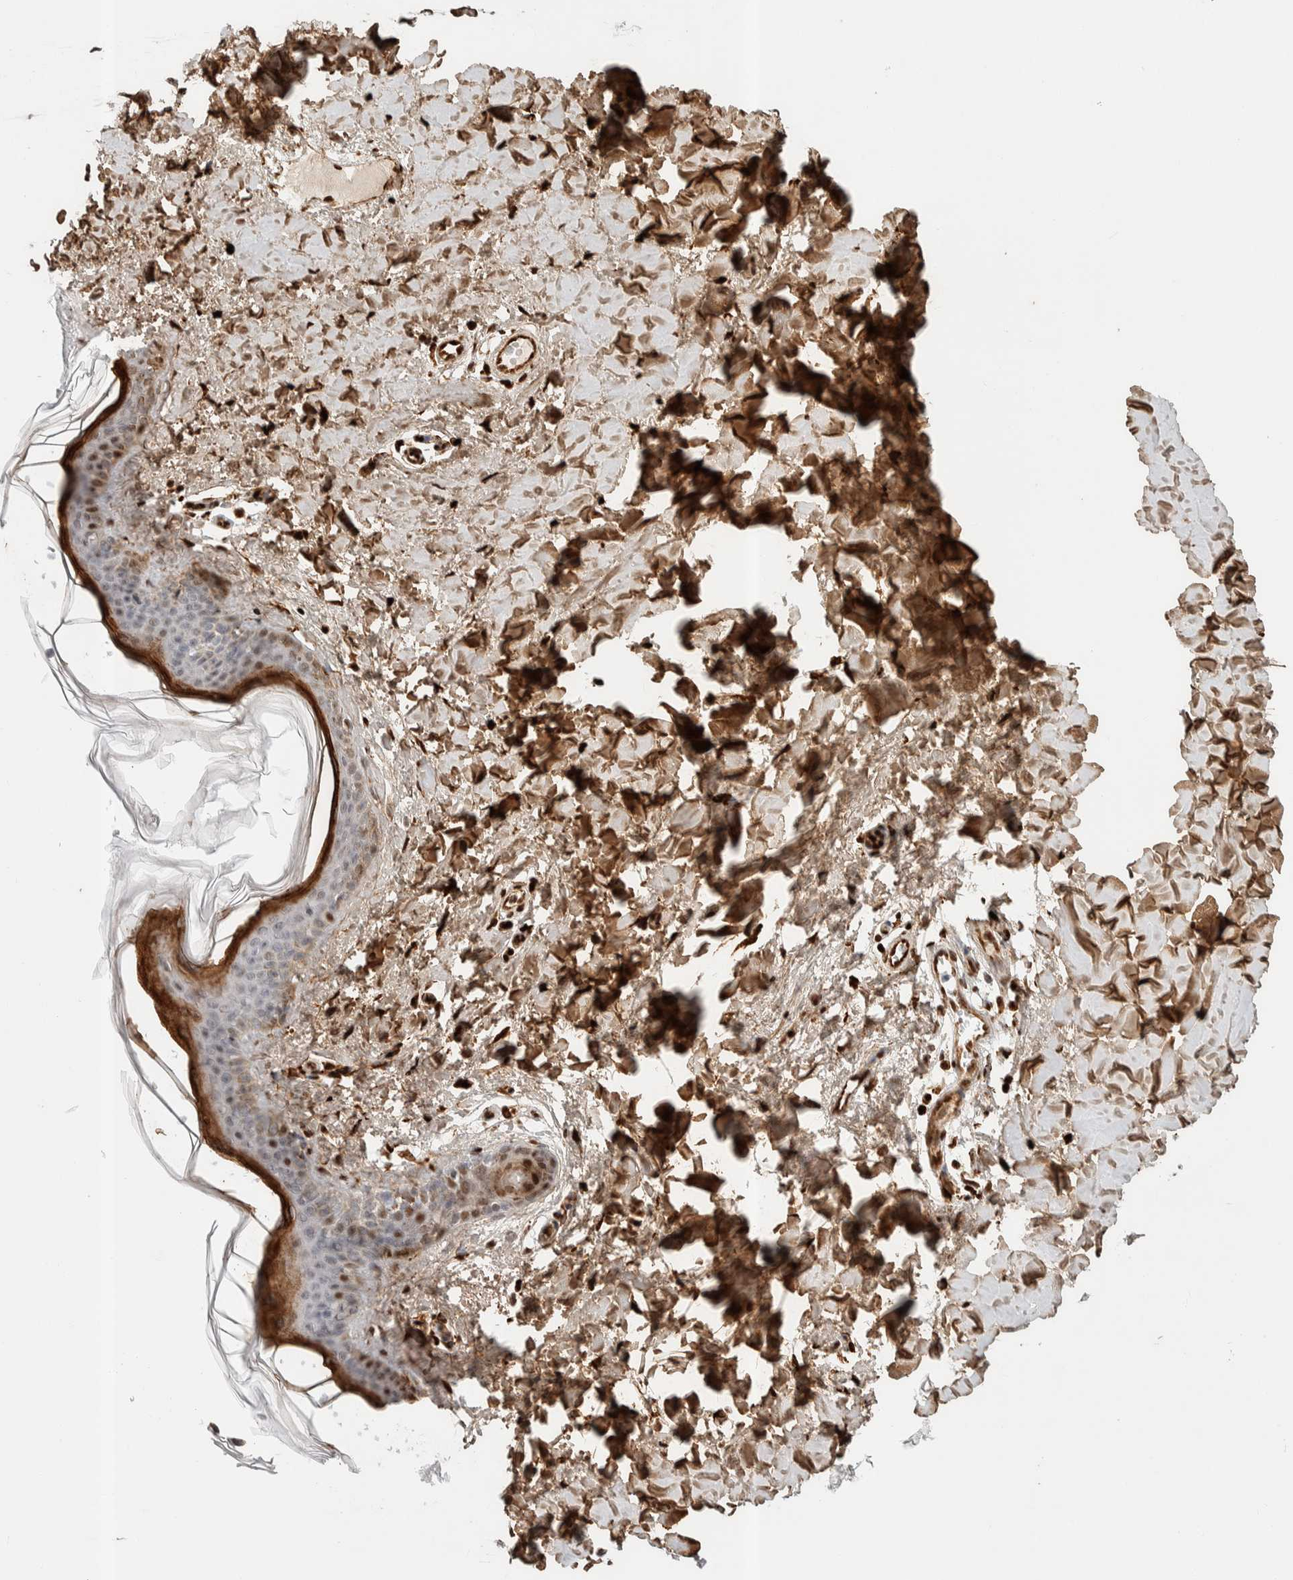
{"staining": {"intensity": "strong", "quantity": ">75%", "location": "nuclear"}, "tissue": "skin", "cell_type": "Fibroblasts", "image_type": "normal", "snomed": [{"axis": "morphology", "description": "Normal tissue, NOS"}, {"axis": "topography", "description": "Skin"}], "caption": "Unremarkable skin displays strong nuclear staining in about >75% of fibroblasts.", "gene": "TSPAN32", "patient": {"sex": "female", "age": 17}}